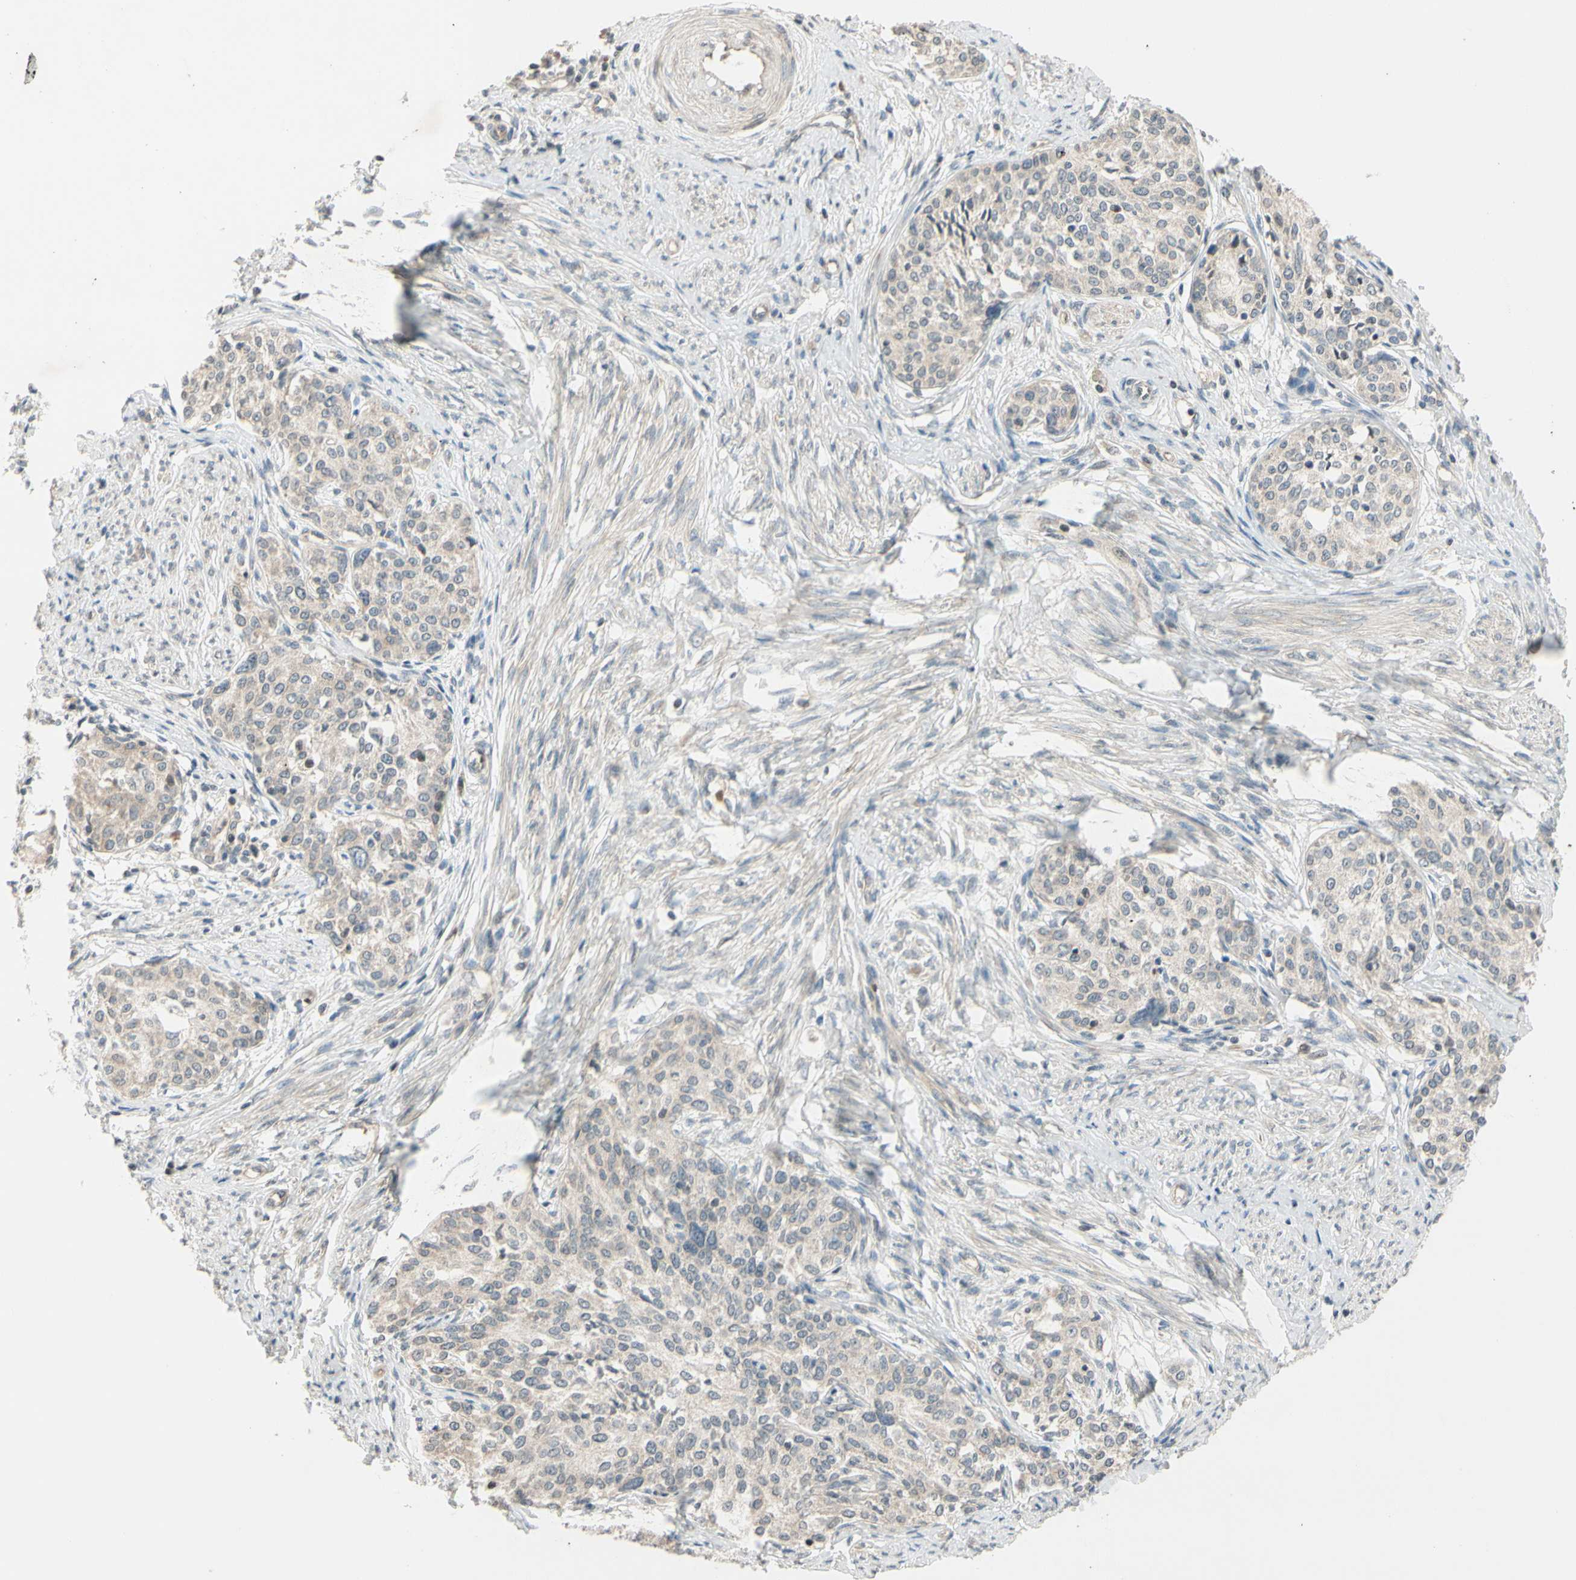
{"staining": {"intensity": "weak", "quantity": "25%-75%", "location": "cytoplasmic/membranous"}, "tissue": "cervical cancer", "cell_type": "Tumor cells", "image_type": "cancer", "snomed": [{"axis": "morphology", "description": "Squamous cell carcinoma, NOS"}, {"axis": "morphology", "description": "Adenocarcinoma, NOS"}, {"axis": "topography", "description": "Cervix"}], "caption": "IHC (DAB) staining of cervical cancer (squamous cell carcinoma) exhibits weak cytoplasmic/membranous protein positivity in approximately 25%-75% of tumor cells. The staining was performed using DAB (3,3'-diaminobenzidine), with brown indicating positive protein expression. Nuclei are stained blue with hematoxylin.", "gene": "FGF10", "patient": {"sex": "female", "age": 52}}